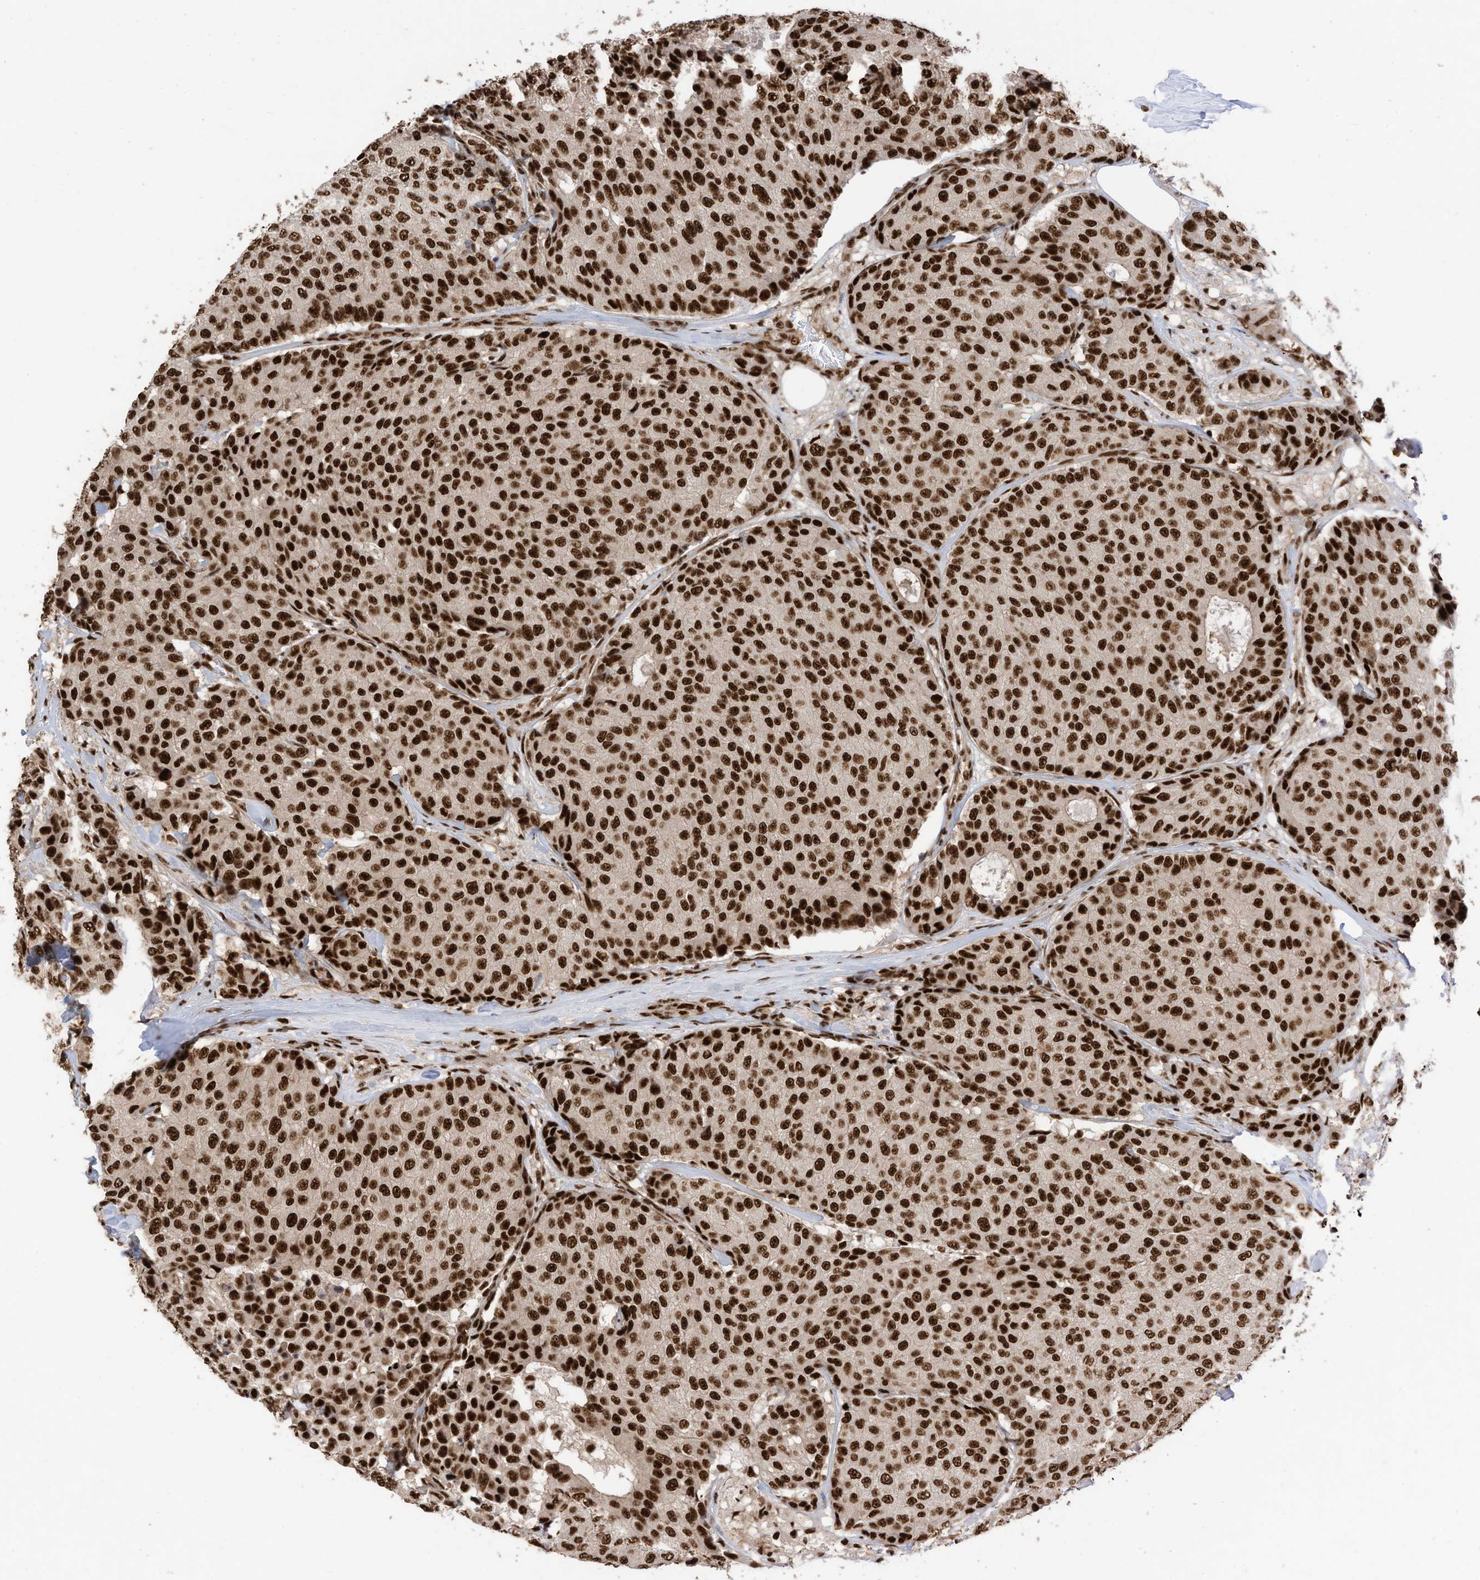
{"staining": {"intensity": "strong", "quantity": ">75%", "location": "nuclear"}, "tissue": "breast cancer", "cell_type": "Tumor cells", "image_type": "cancer", "snomed": [{"axis": "morphology", "description": "Duct carcinoma"}, {"axis": "topography", "description": "Breast"}], "caption": "Immunohistochemical staining of breast intraductal carcinoma shows high levels of strong nuclear protein staining in approximately >75% of tumor cells. The staining is performed using DAB (3,3'-diaminobenzidine) brown chromogen to label protein expression. The nuclei are counter-stained blue using hematoxylin.", "gene": "SF3A3", "patient": {"sex": "female", "age": 75}}